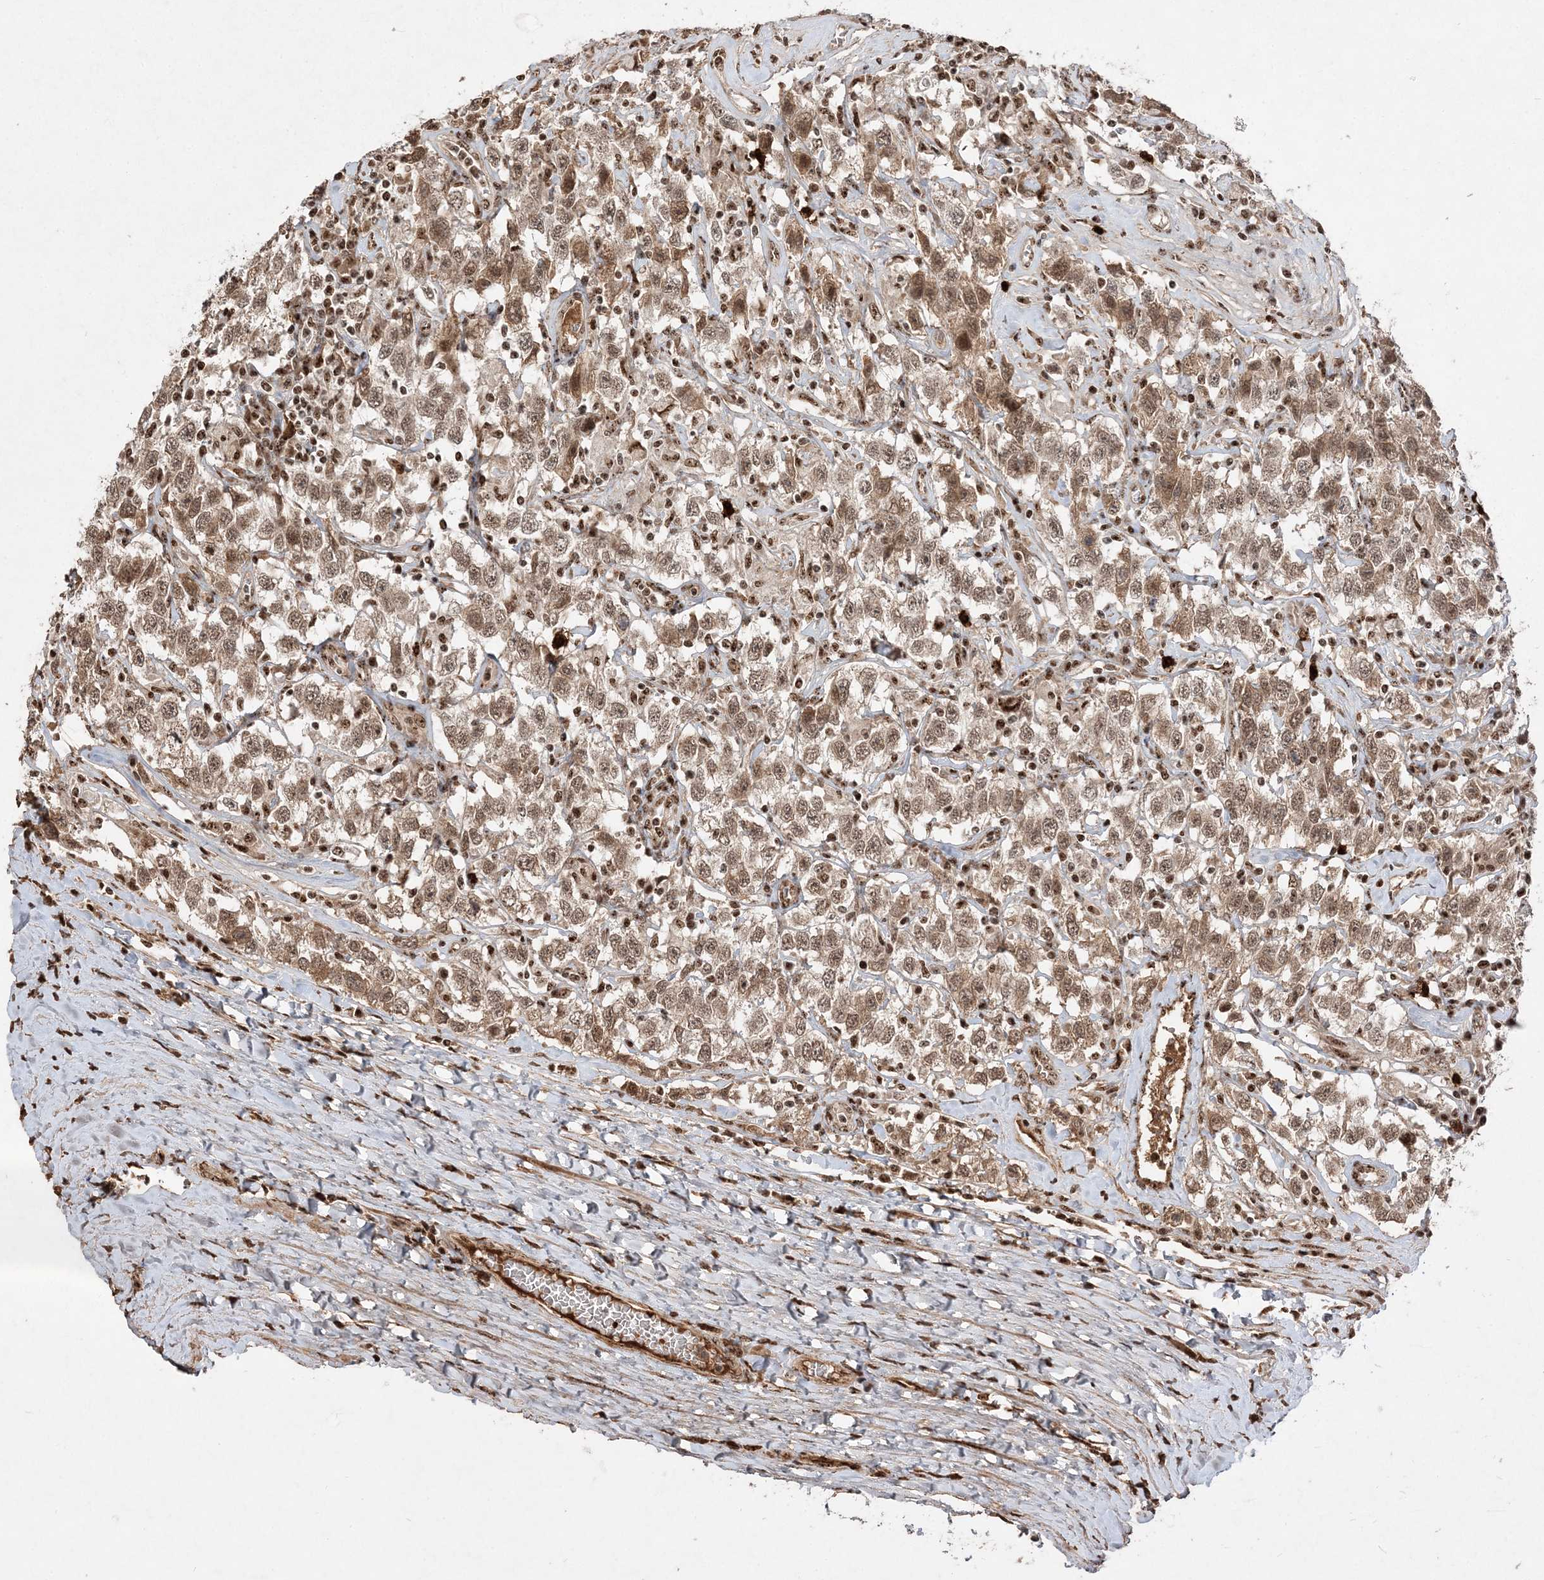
{"staining": {"intensity": "moderate", "quantity": ">75%", "location": "nuclear"}, "tissue": "testis cancer", "cell_type": "Tumor cells", "image_type": "cancer", "snomed": [{"axis": "morphology", "description": "Seminoma, NOS"}, {"axis": "topography", "description": "Testis"}], "caption": "Immunohistochemistry (IHC) (DAB) staining of human testis cancer displays moderate nuclear protein expression in about >75% of tumor cells.", "gene": "RBM17", "patient": {"sex": "male", "age": 41}}